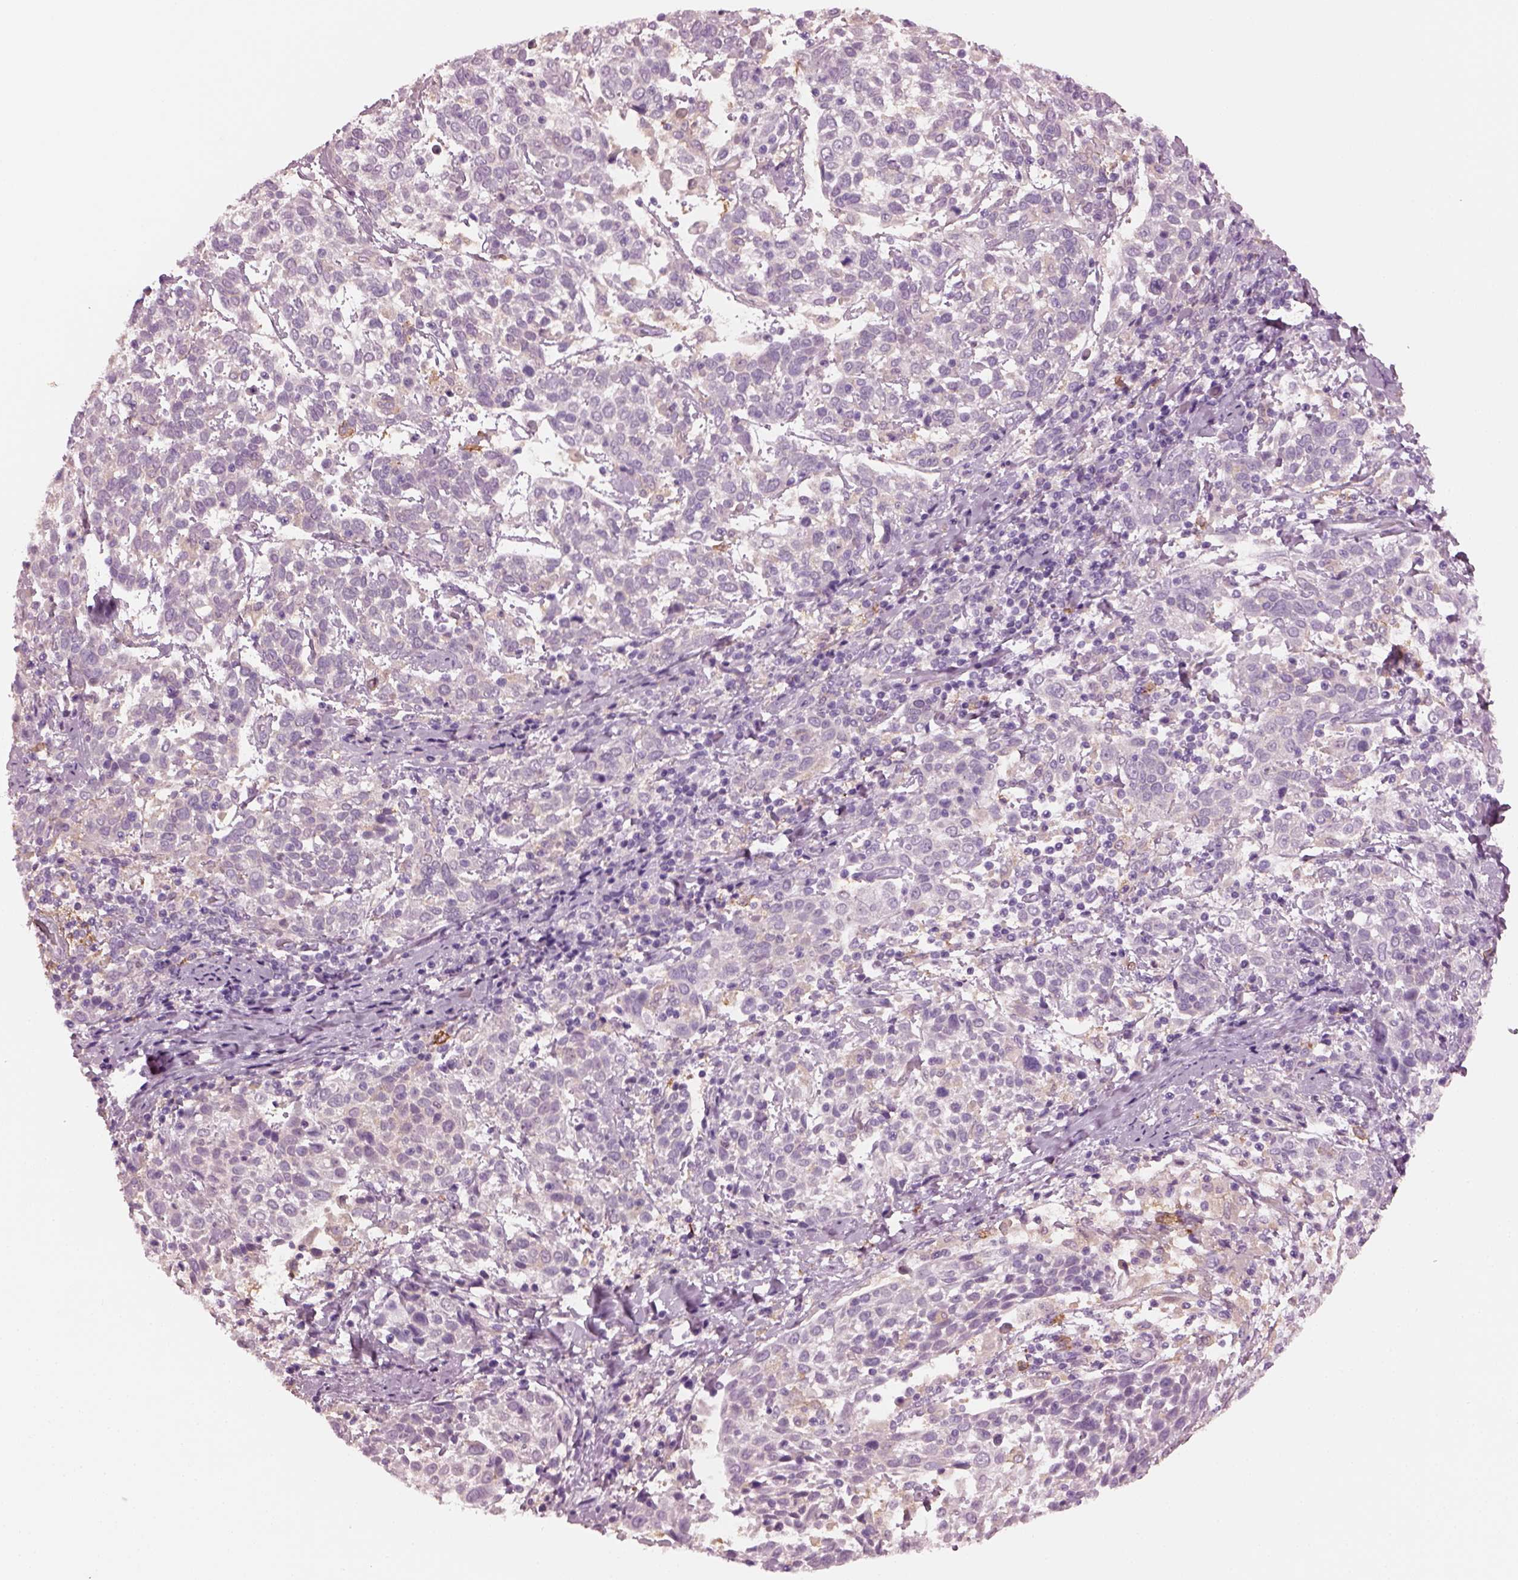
{"staining": {"intensity": "negative", "quantity": "none", "location": "none"}, "tissue": "cervical cancer", "cell_type": "Tumor cells", "image_type": "cancer", "snomed": [{"axis": "morphology", "description": "Squamous cell carcinoma, NOS"}, {"axis": "topography", "description": "Cervix"}], "caption": "DAB immunohistochemical staining of squamous cell carcinoma (cervical) demonstrates no significant expression in tumor cells.", "gene": "SHTN1", "patient": {"sex": "female", "age": 61}}